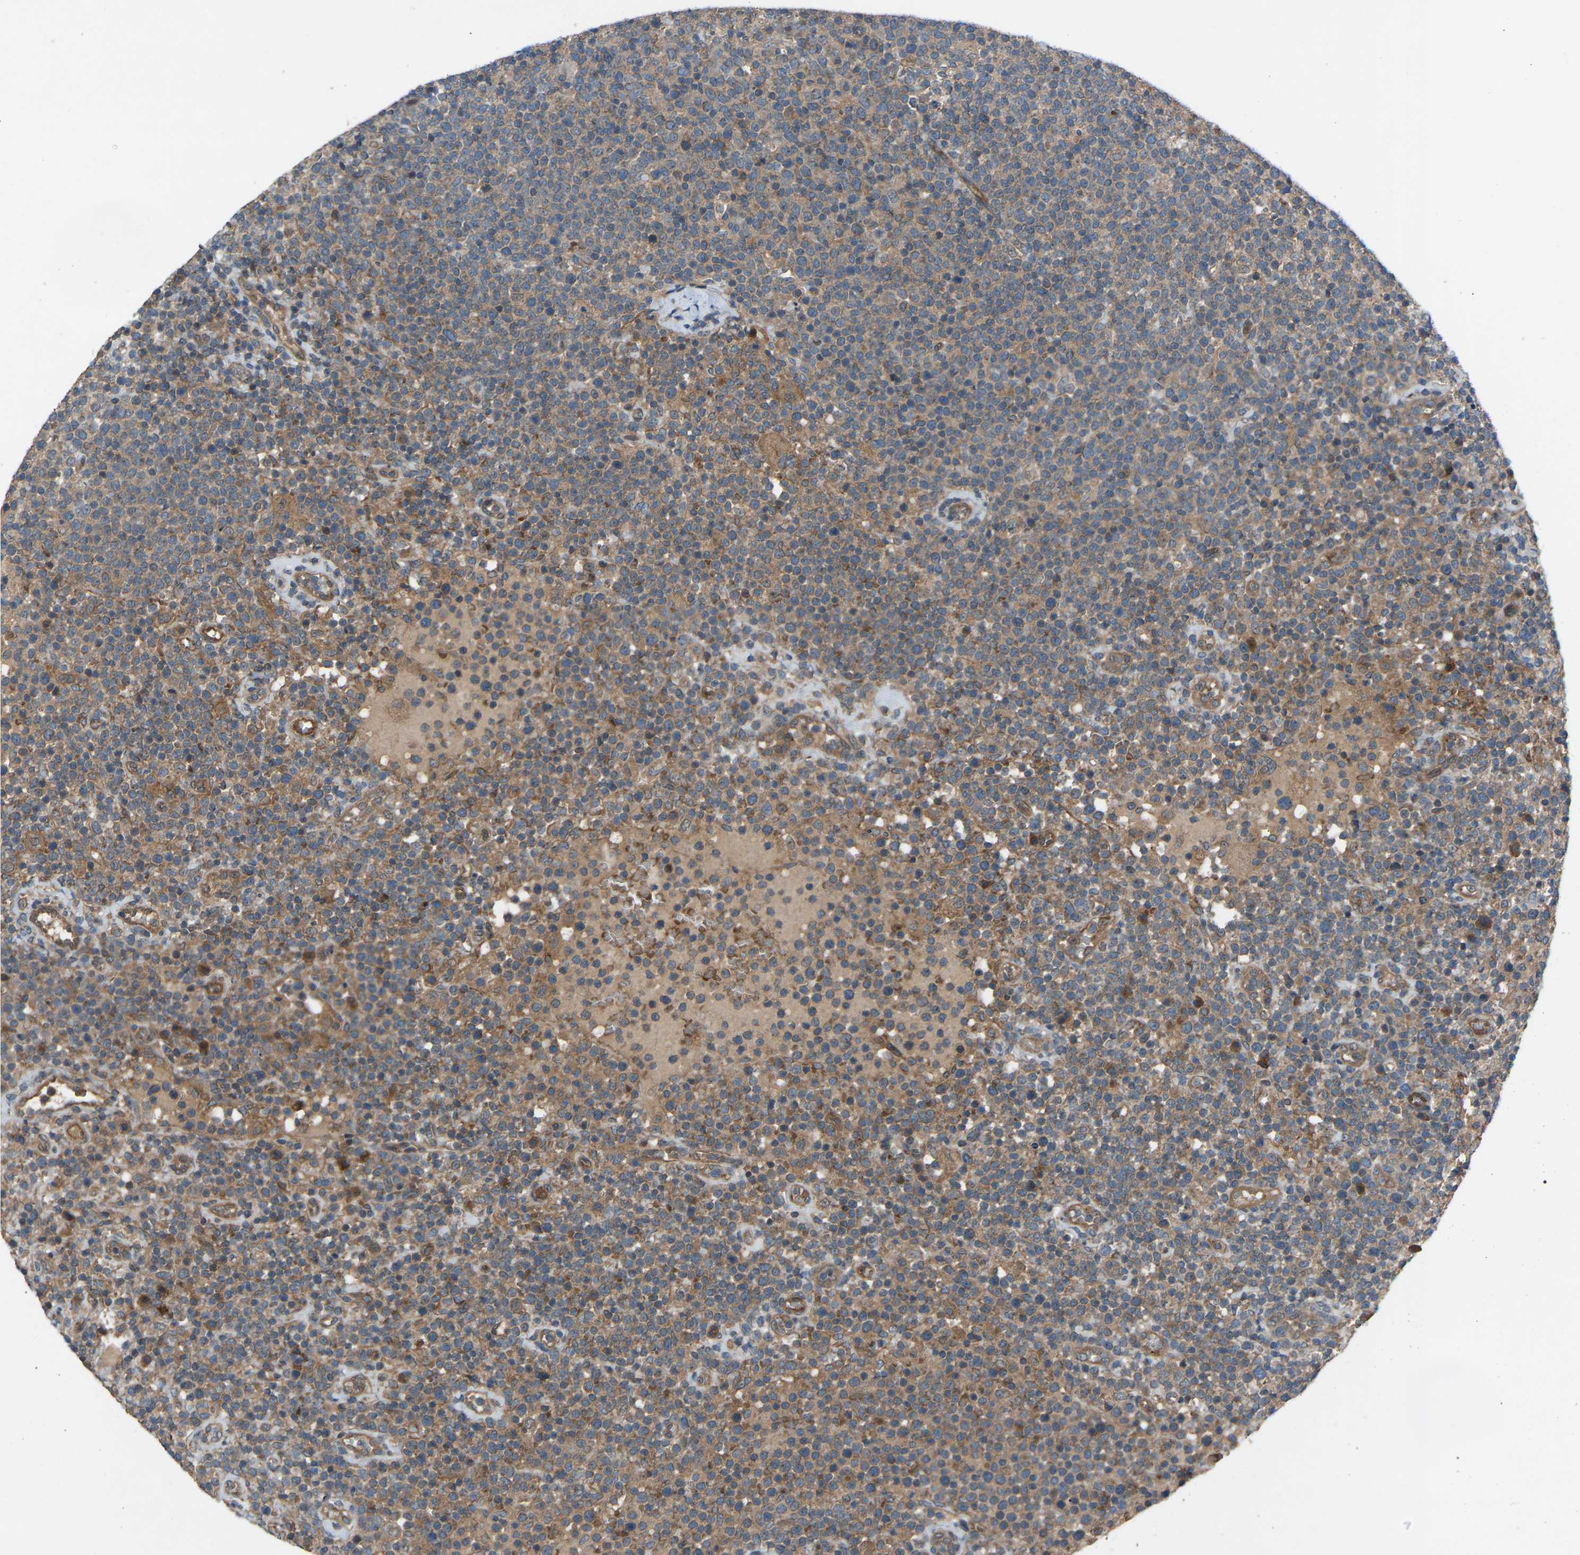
{"staining": {"intensity": "moderate", "quantity": "25%-75%", "location": "cytoplasmic/membranous"}, "tissue": "lymphoma", "cell_type": "Tumor cells", "image_type": "cancer", "snomed": [{"axis": "morphology", "description": "Malignant lymphoma, non-Hodgkin's type, High grade"}, {"axis": "topography", "description": "Lymph node"}], "caption": "Tumor cells display medium levels of moderate cytoplasmic/membranous expression in about 25%-75% of cells in human lymphoma. The protein of interest is stained brown, and the nuclei are stained in blue (DAB (3,3'-diaminobenzidine) IHC with brightfield microscopy, high magnification).", "gene": "GAS2L1", "patient": {"sex": "male", "age": 61}}